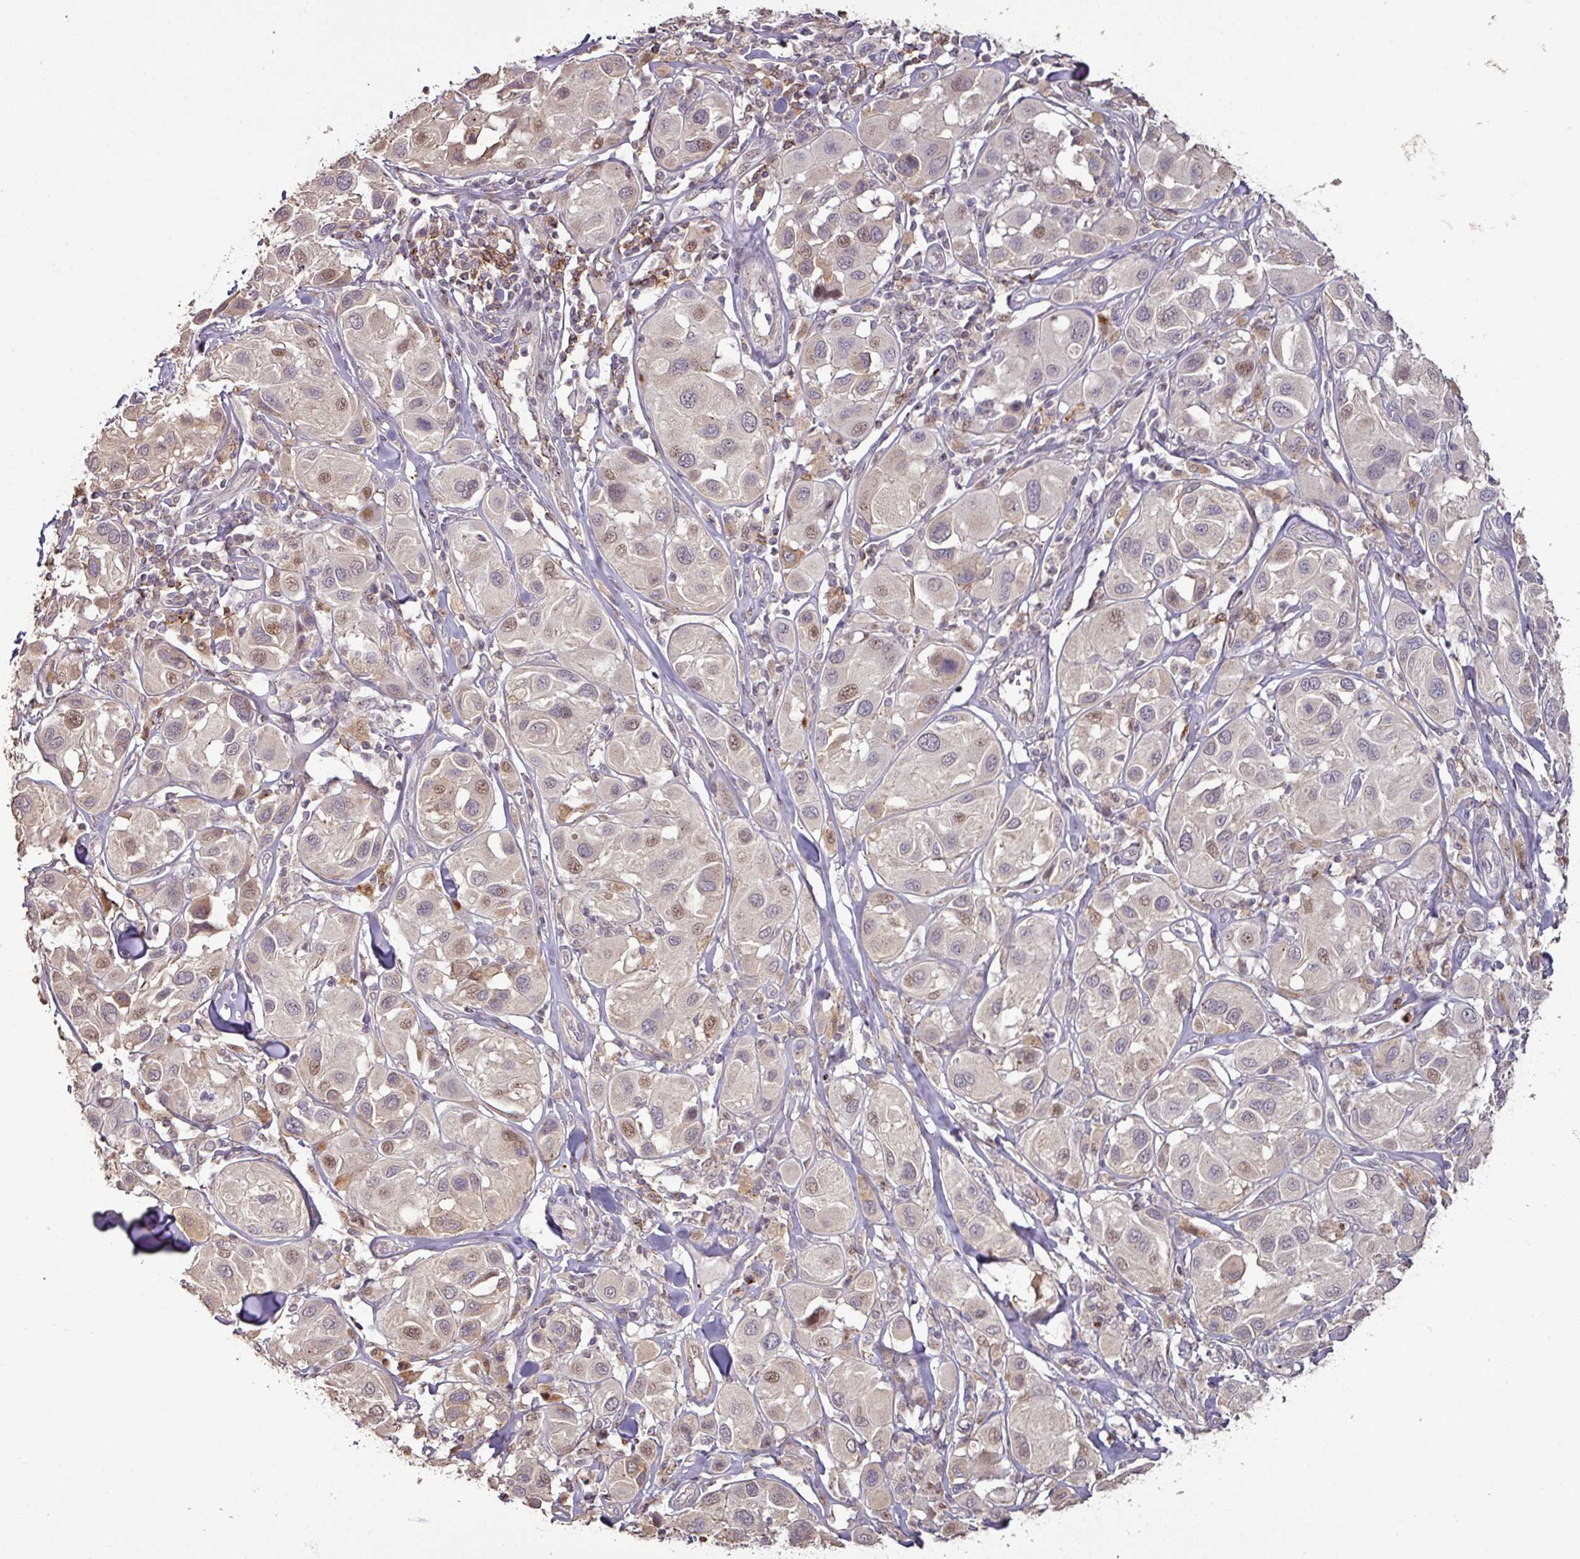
{"staining": {"intensity": "moderate", "quantity": "<25%", "location": "cytoplasmic/membranous,nuclear"}, "tissue": "melanoma", "cell_type": "Tumor cells", "image_type": "cancer", "snomed": [{"axis": "morphology", "description": "Malignant melanoma, Metastatic site"}, {"axis": "topography", "description": "Skin"}], "caption": "This histopathology image shows IHC staining of melanoma, with low moderate cytoplasmic/membranous and nuclear staining in approximately <25% of tumor cells.", "gene": "CXCR5", "patient": {"sex": "male", "age": 41}}